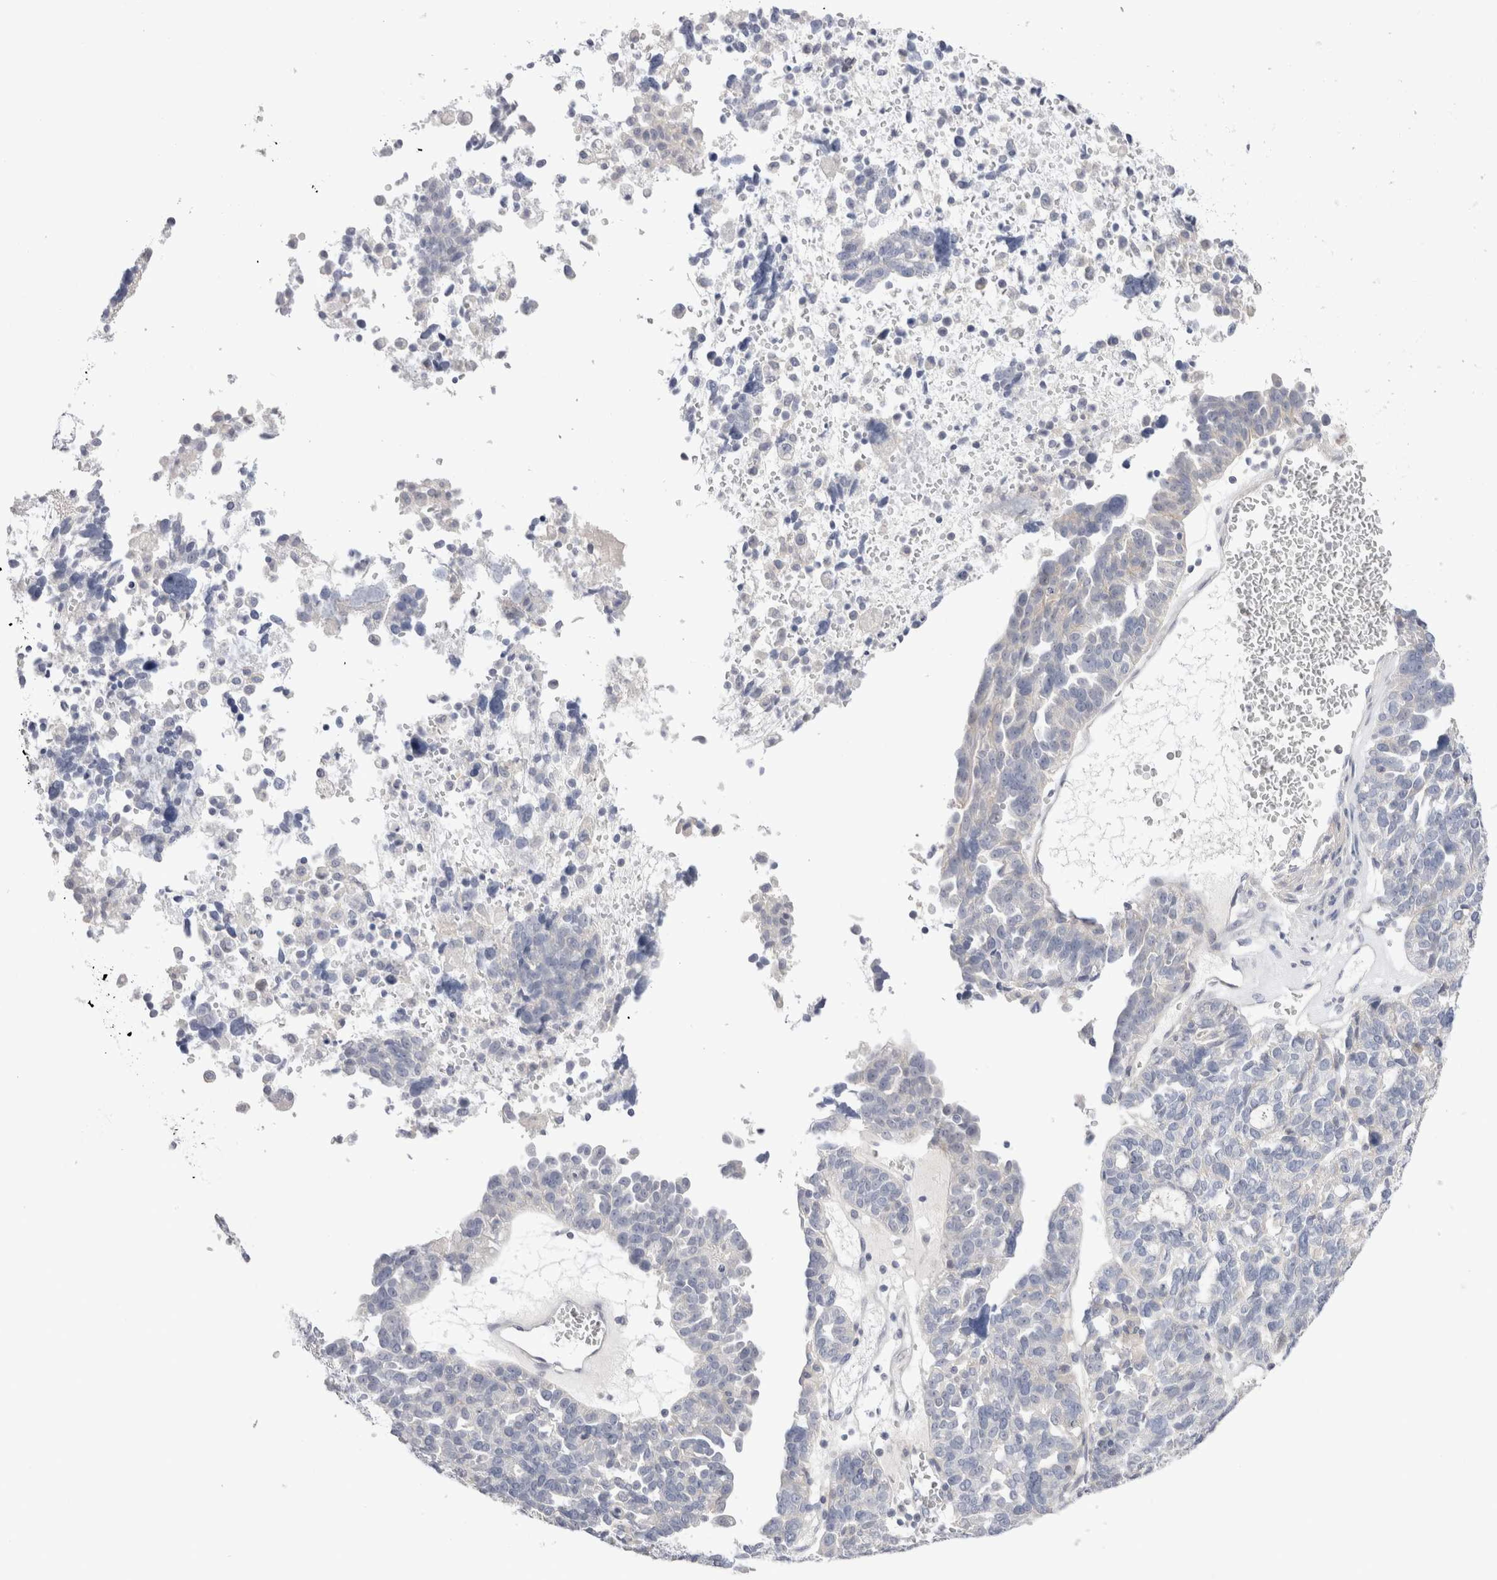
{"staining": {"intensity": "negative", "quantity": "none", "location": "none"}, "tissue": "ovarian cancer", "cell_type": "Tumor cells", "image_type": "cancer", "snomed": [{"axis": "morphology", "description": "Cystadenocarcinoma, serous, NOS"}, {"axis": "topography", "description": "Ovary"}], "caption": "IHC image of neoplastic tissue: human ovarian cancer stained with DAB (3,3'-diaminobenzidine) exhibits no significant protein expression in tumor cells.", "gene": "SPINK2", "patient": {"sex": "female", "age": 59}}